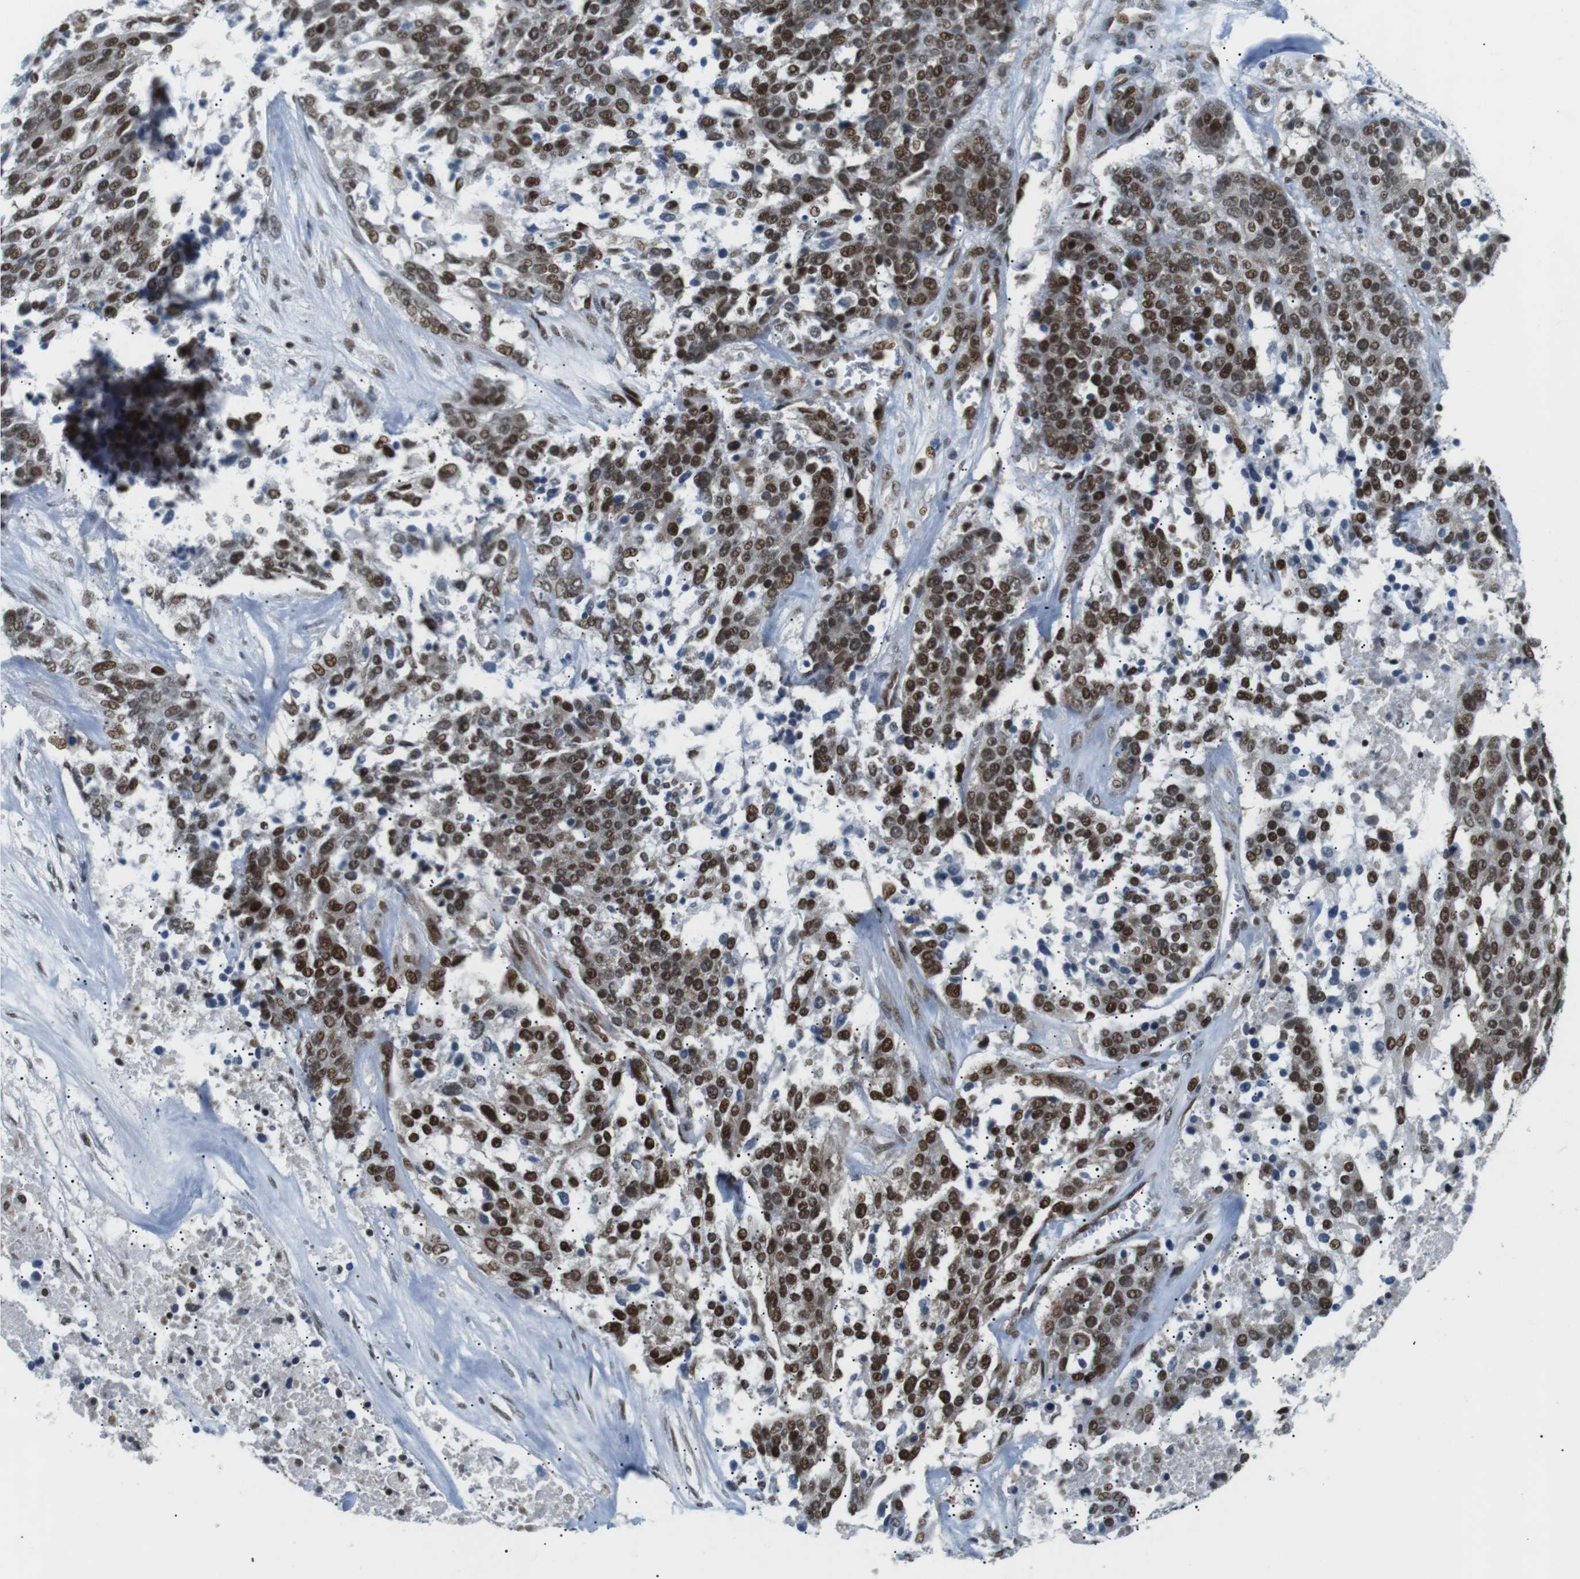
{"staining": {"intensity": "moderate", "quantity": ">75%", "location": "nuclear"}, "tissue": "ovarian cancer", "cell_type": "Tumor cells", "image_type": "cancer", "snomed": [{"axis": "morphology", "description": "Cystadenocarcinoma, serous, NOS"}, {"axis": "topography", "description": "Ovary"}], "caption": "Ovarian serous cystadenocarcinoma stained for a protein (brown) demonstrates moderate nuclear positive positivity in about >75% of tumor cells.", "gene": "CDC27", "patient": {"sex": "female", "age": 44}}